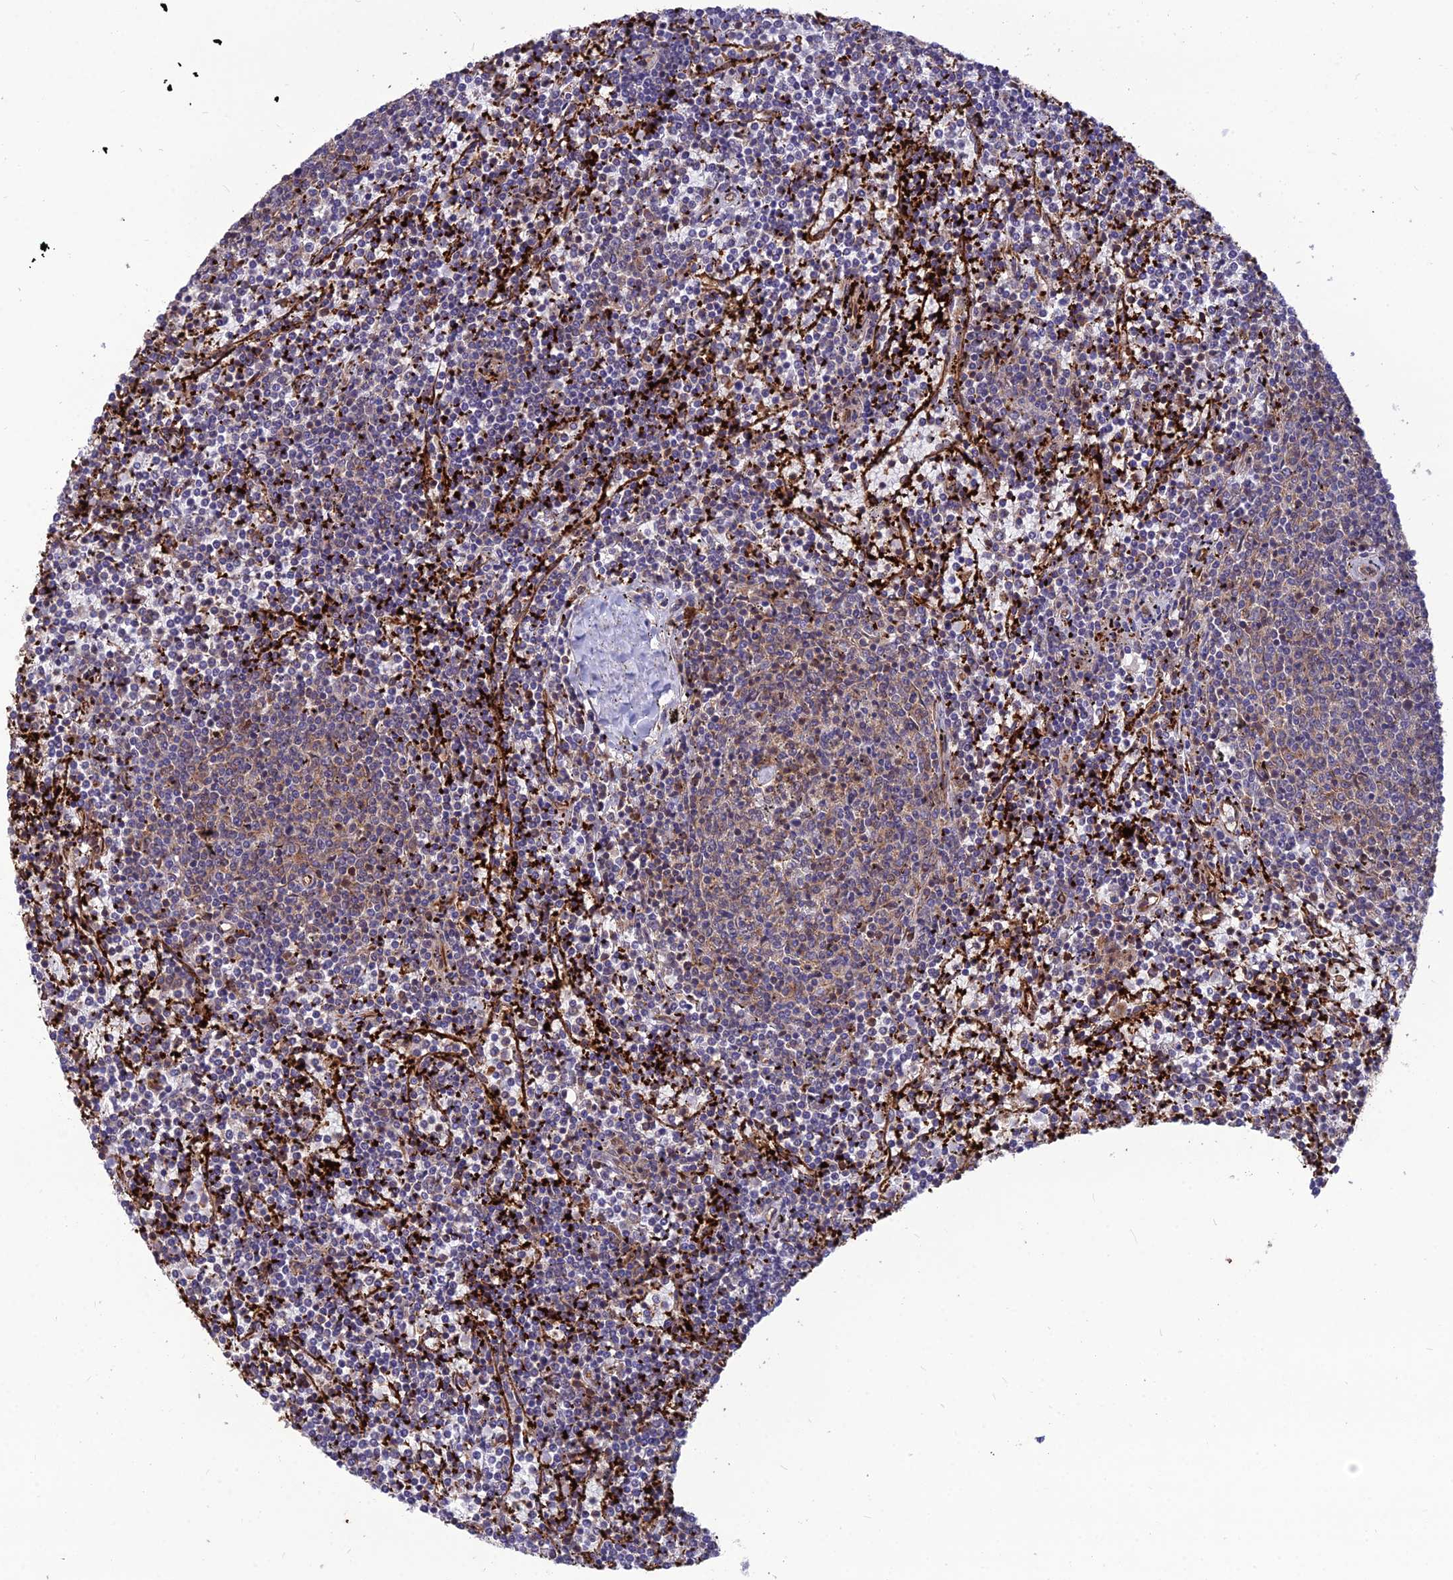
{"staining": {"intensity": "weak", "quantity": "<25%", "location": "cytoplasmic/membranous"}, "tissue": "lymphoma", "cell_type": "Tumor cells", "image_type": "cancer", "snomed": [{"axis": "morphology", "description": "Malignant lymphoma, non-Hodgkin's type, Low grade"}, {"axis": "topography", "description": "Spleen"}], "caption": "High power microscopy histopathology image of an IHC photomicrograph of low-grade malignant lymphoma, non-Hodgkin's type, revealing no significant positivity in tumor cells.", "gene": "PSMD11", "patient": {"sex": "female", "age": 50}}